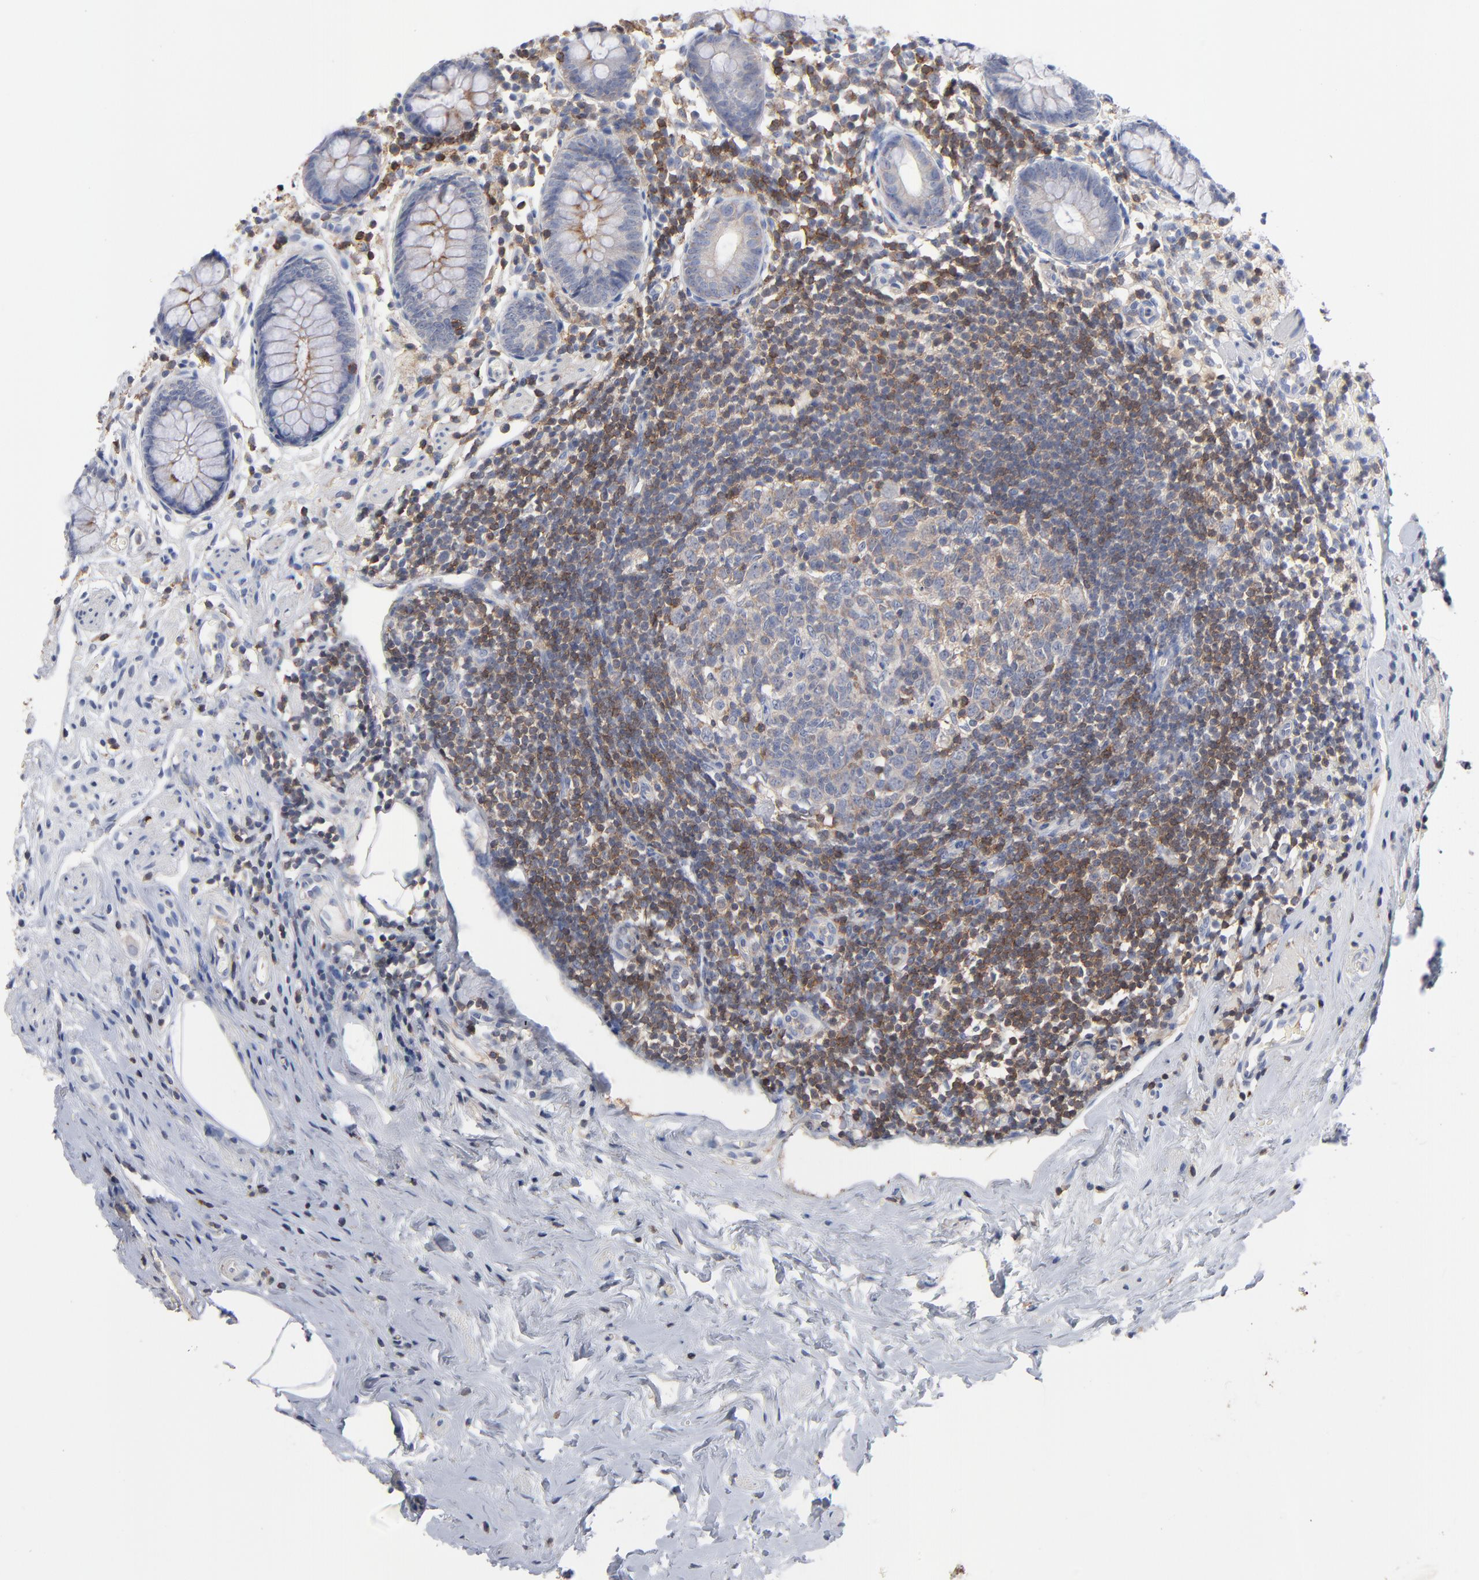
{"staining": {"intensity": "moderate", "quantity": ">75%", "location": "cytoplasmic/membranous"}, "tissue": "appendix", "cell_type": "Glandular cells", "image_type": "normal", "snomed": [{"axis": "morphology", "description": "Normal tissue, NOS"}, {"axis": "topography", "description": "Appendix"}], "caption": "Glandular cells exhibit medium levels of moderate cytoplasmic/membranous staining in about >75% of cells in unremarkable appendix.", "gene": "PDLIM2", "patient": {"sex": "male", "age": 38}}